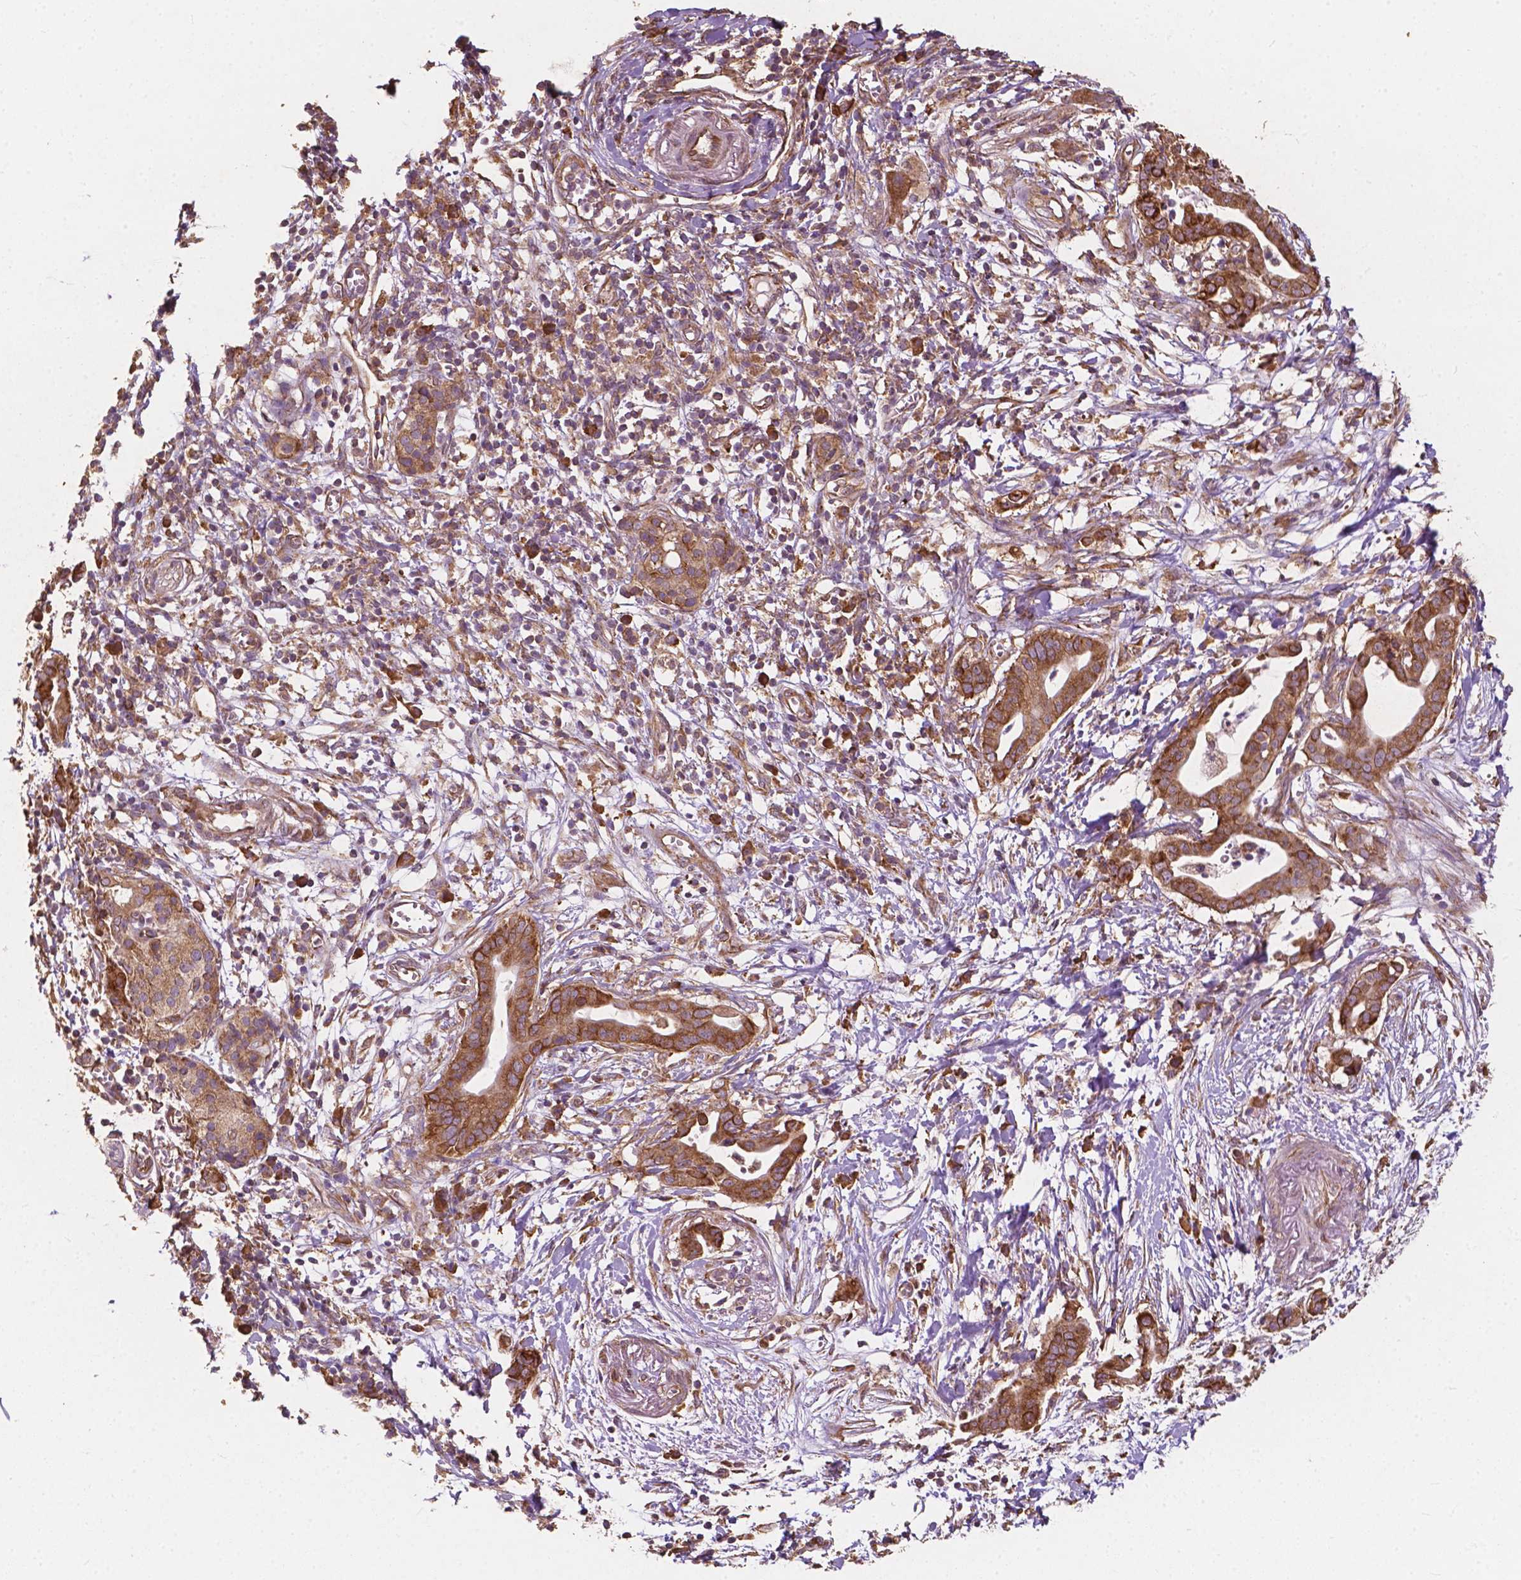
{"staining": {"intensity": "moderate", "quantity": ">75%", "location": "cytoplasmic/membranous"}, "tissue": "pancreatic cancer", "cell_type": "Tumor cells", "image_type": "cancer", "snomed": [{"axis": "morphology", "description": "Adenocarcinoma, NOS"}, {"axis": "topography", "description": "Pancreas"}], "caption": "The image demonstrates staining of adenocarcinoma (pancreatic), revealing moderate cytoplasmic/membranous protein expression (brown color) within tumor cells. (brown staining indicates protein expression, while blue staining denotes nuclei).", "gene": "G3BP1", "patient": {"sex": "male", "age": 61}}